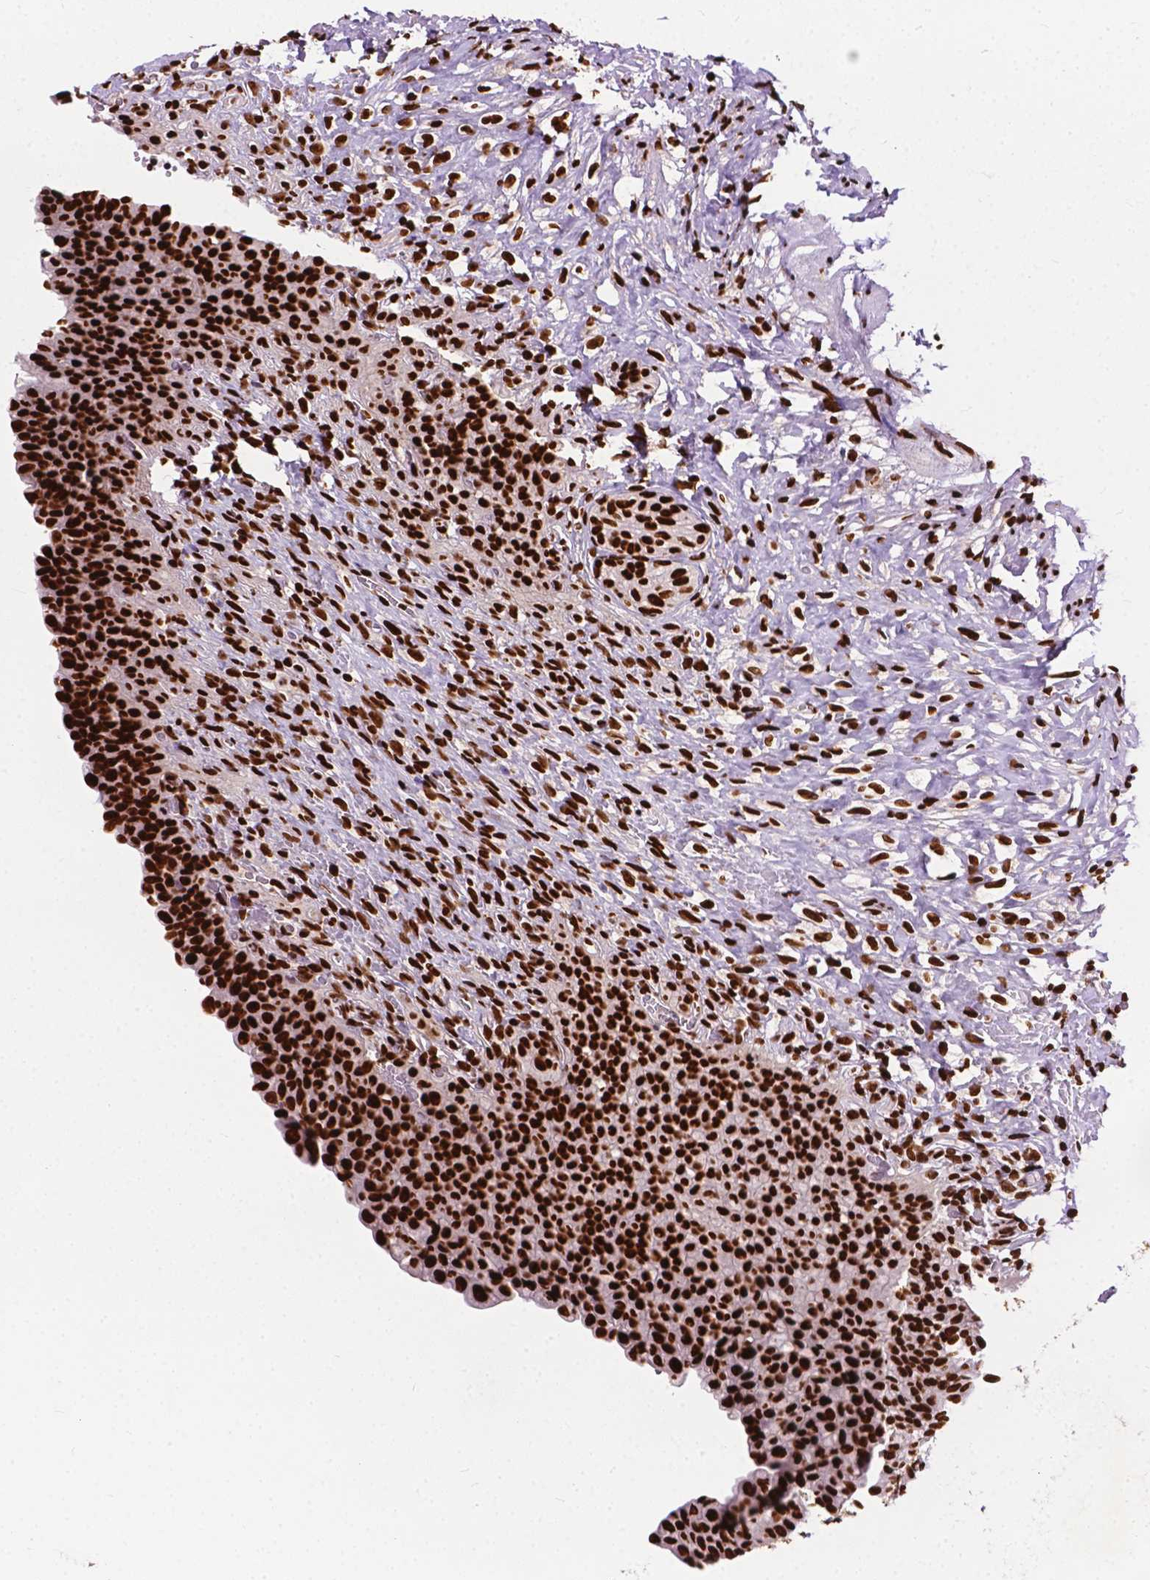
{"staining": {"intensity": "strong", "quantity": ">75%", "location": "nuclear"}, "tissue": "urinary bladder", "cell_type": "Urothelial cells", "image_type": "normal", "snomed": [{"axis": "morphology", "description": "Normal tissue, NOS"}, {"axis": "topography", "description": "Urinary bladder"}, {"axis": "topography", "description": "Prostate"}], "caption": "Immunohistochemical staining of normal urinary bladder displays >75% levels of strong nuclear protein staining in approximately >75% of urothelial cells.", "gene": "SMIM5", "patient": {"sex": "male", "age": 76}}